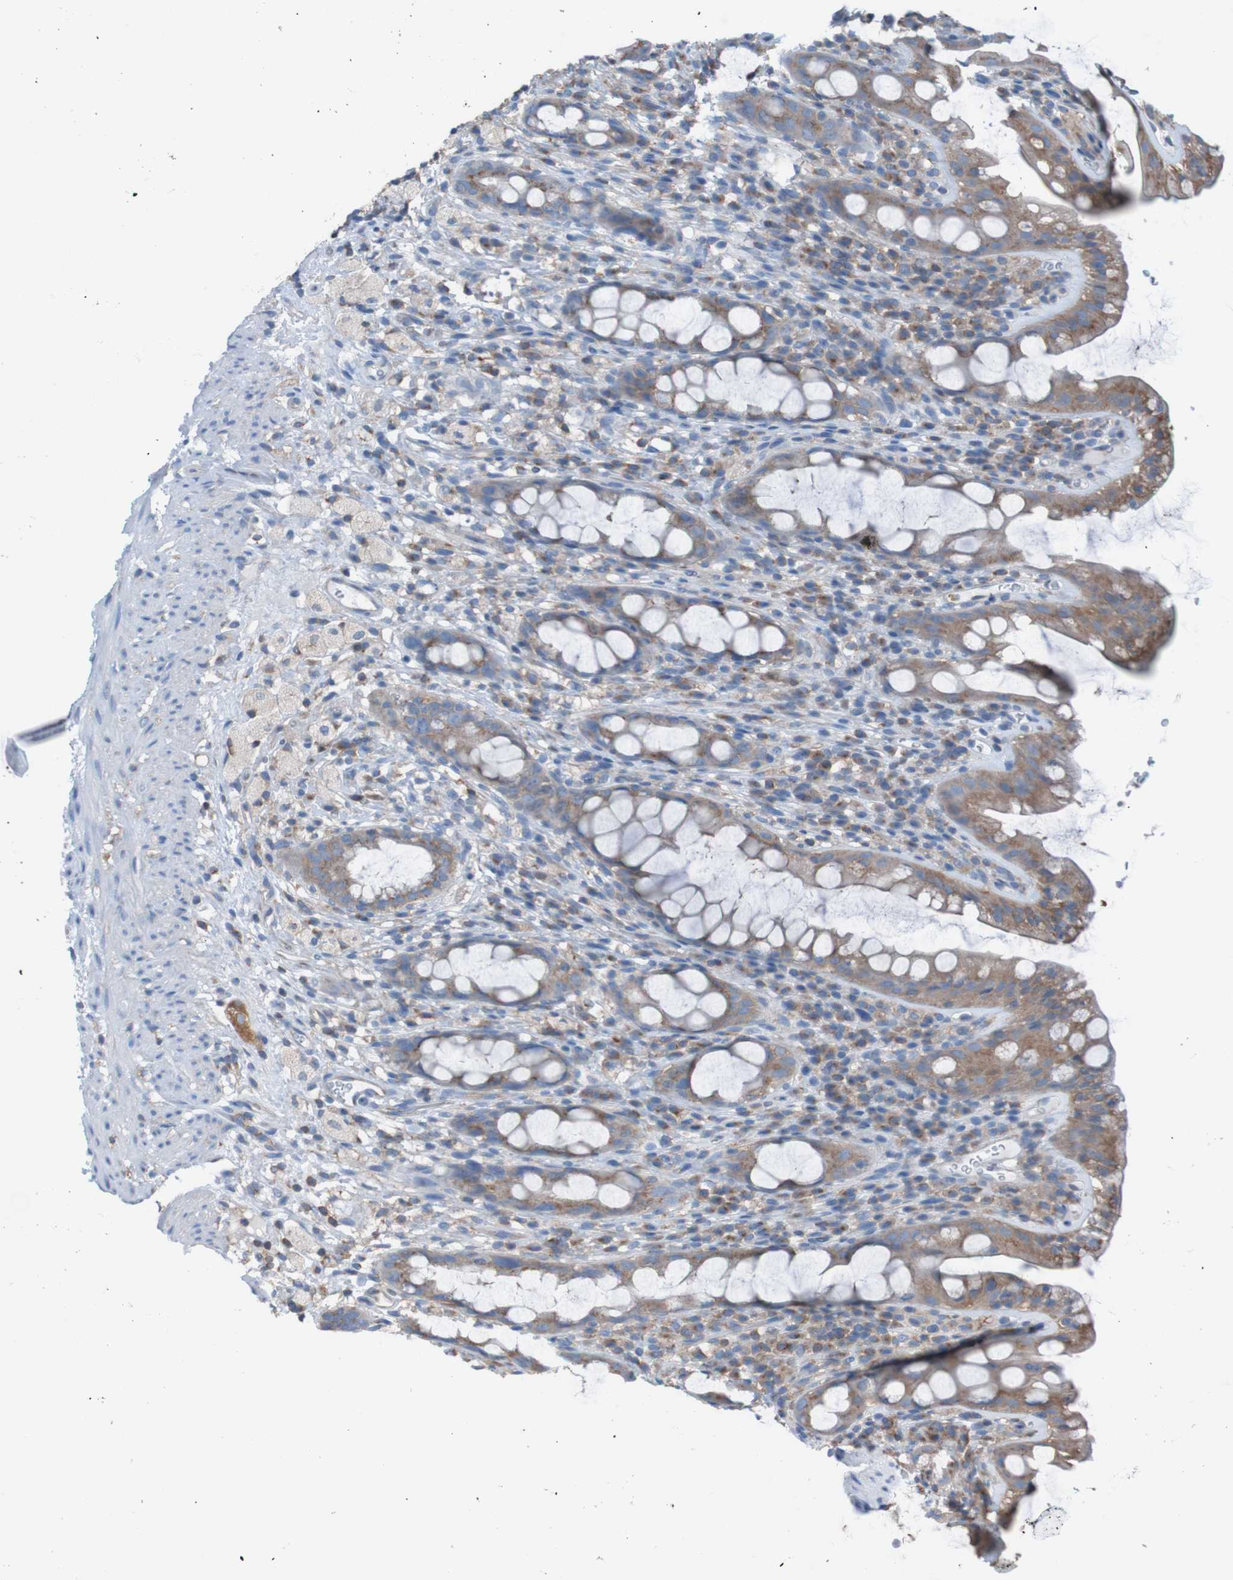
{"staining": {"intensity": "moderate", "quantity": ">75%", "location": "cytoplasmic/membranous"}, "tissue": "rectum", "cell_type": "Glandular cells", "image_type": "normal", "snomed": [{"axis": "morphology", "description": "Normal tissue, NOS"}, {"axis": "topography", "description": "Rectum"}], "caption": "Brown immunohistochemical staining in unremarkable human rectum shows moderate cytoplasmic/membranous expression in about >75% of glandular cells.", "gene": "MINAR1", "patient": {"sex": "male", "age": 44}}